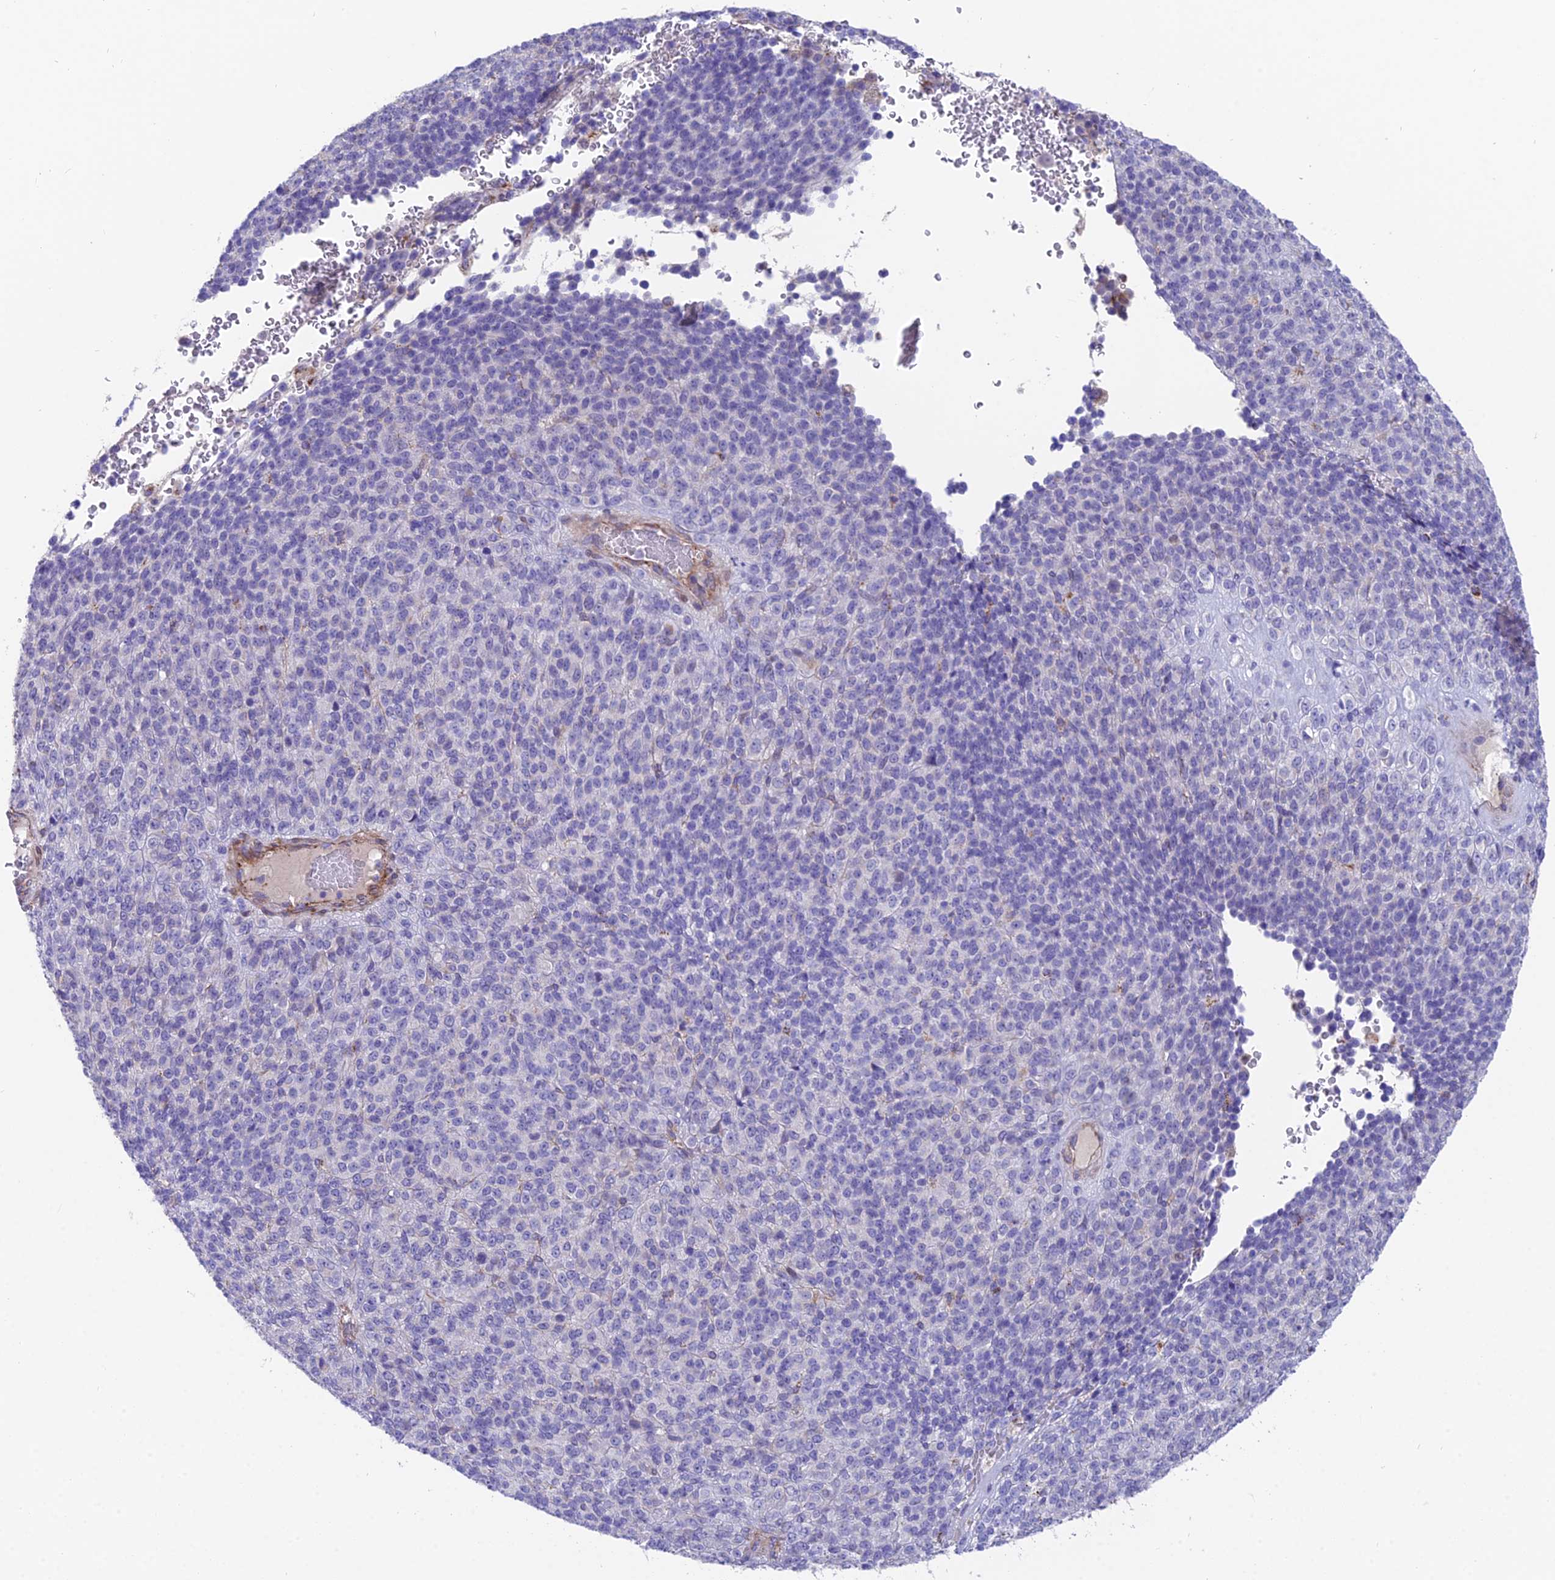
{"staining": {"intensity": "negative", "quantity": "none", "location": "none"}, "tissue": "melanoma", "cell_type": "Tumor cells", "image_type": "cancer", "snomed": [{"axis": "morphology", "description": "Malignant melanoma, Metastatic site"}, {"axis": "topography", "description": "Brain"}], "caption": "Human melanoma stained for a protein using IHC reveals no positivity in tumor cells.", "gene": "TIGD6", "patient": {"sex": "female", "age": 56}}